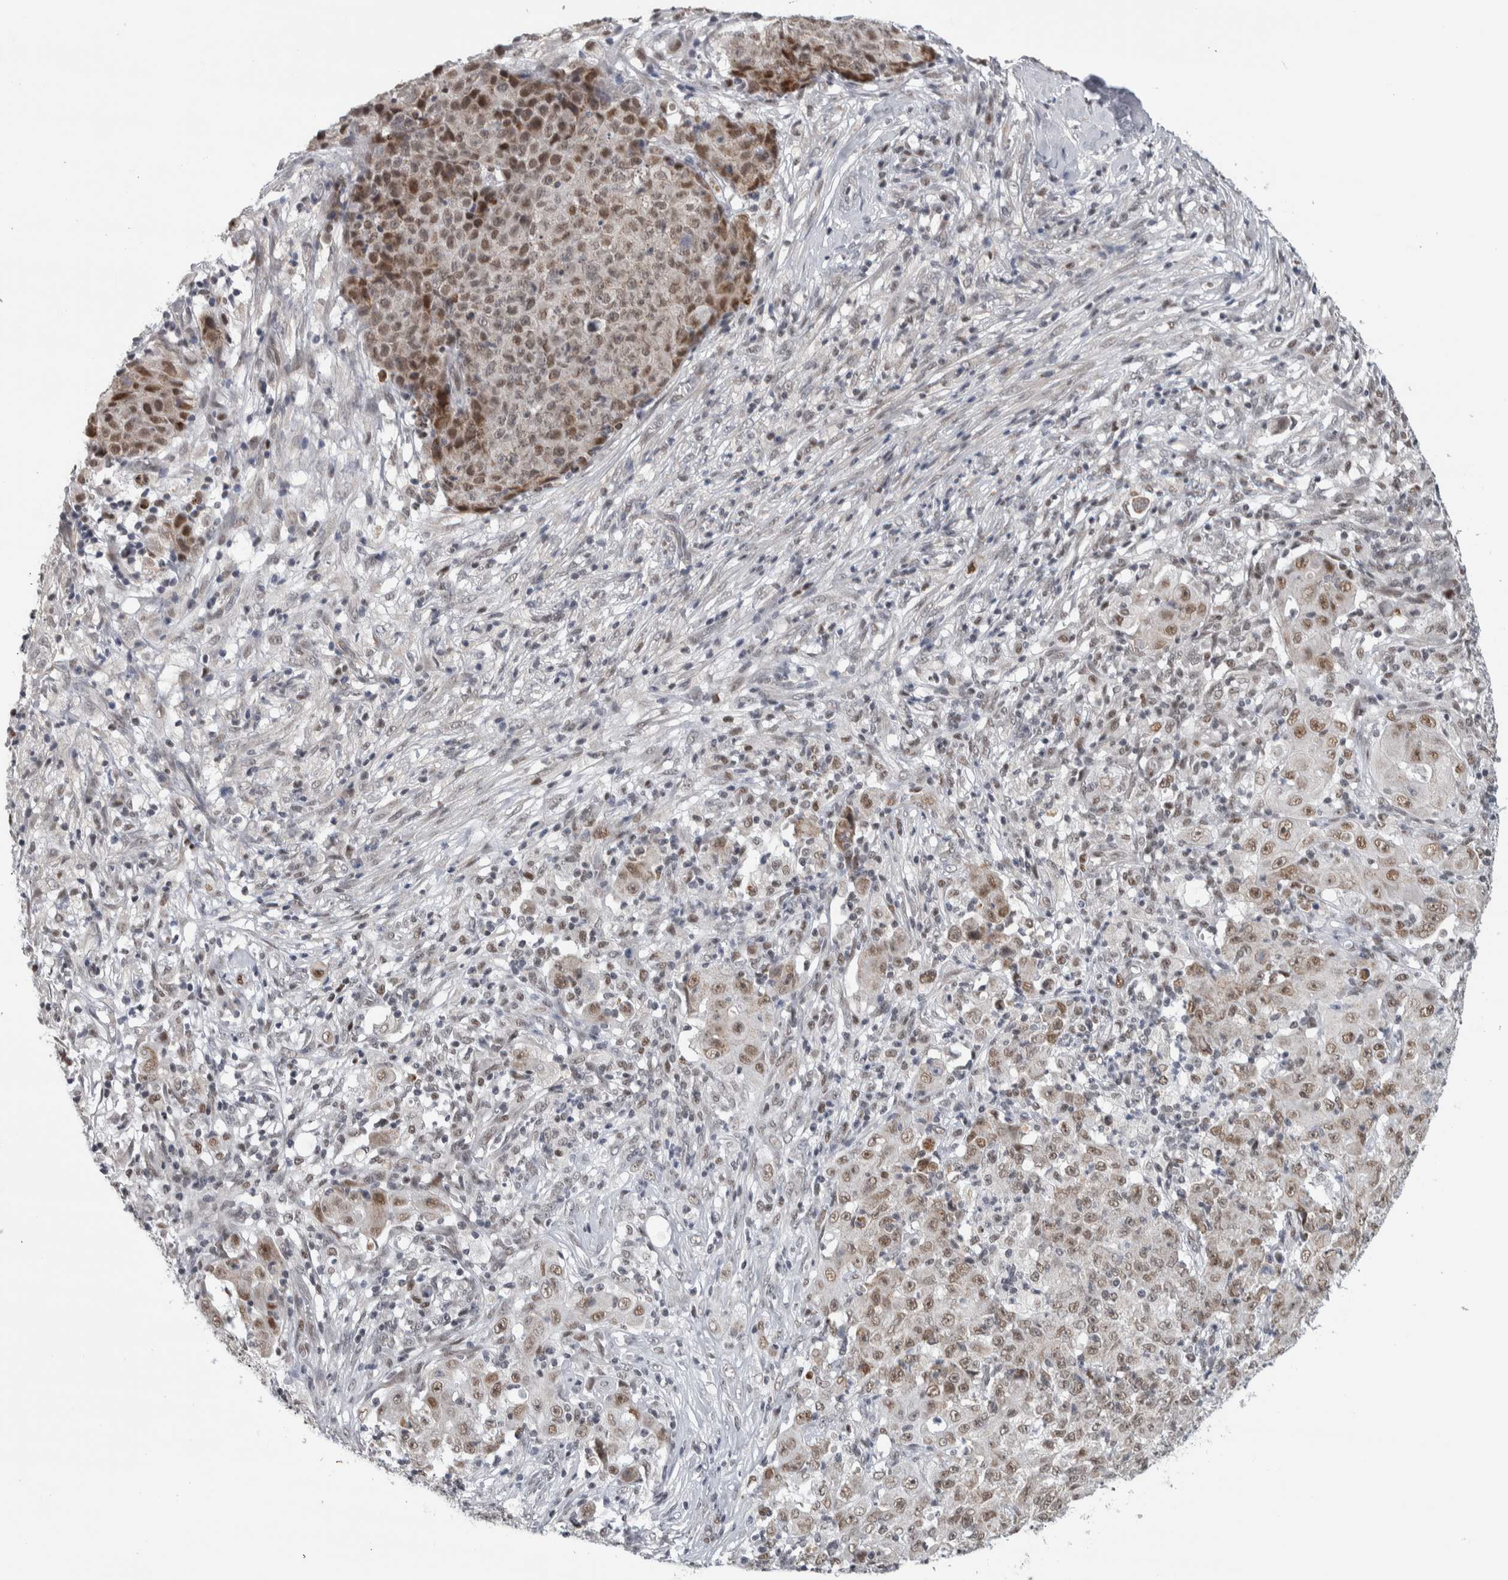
{"staining": {"intensity": "moderate", "quantity": ">75%", "location": "nuclear"}, "tissue": "ovarian cancer", "cell_type": "Tumor cells", "image_type": "cancer", "snomed": [{"axis": "morphology", "description": "Carcinoma, endometroid"}, {"axis": "topography", "description": "Ovary"}], "caption": "Moderate nuclear protein expression is appreciated in about >75% of tumor cells in ovarian cancer (endometroid carcinoma).", "gene": "HEXIM2", "patient": {"sex": "female", "age": 42}}